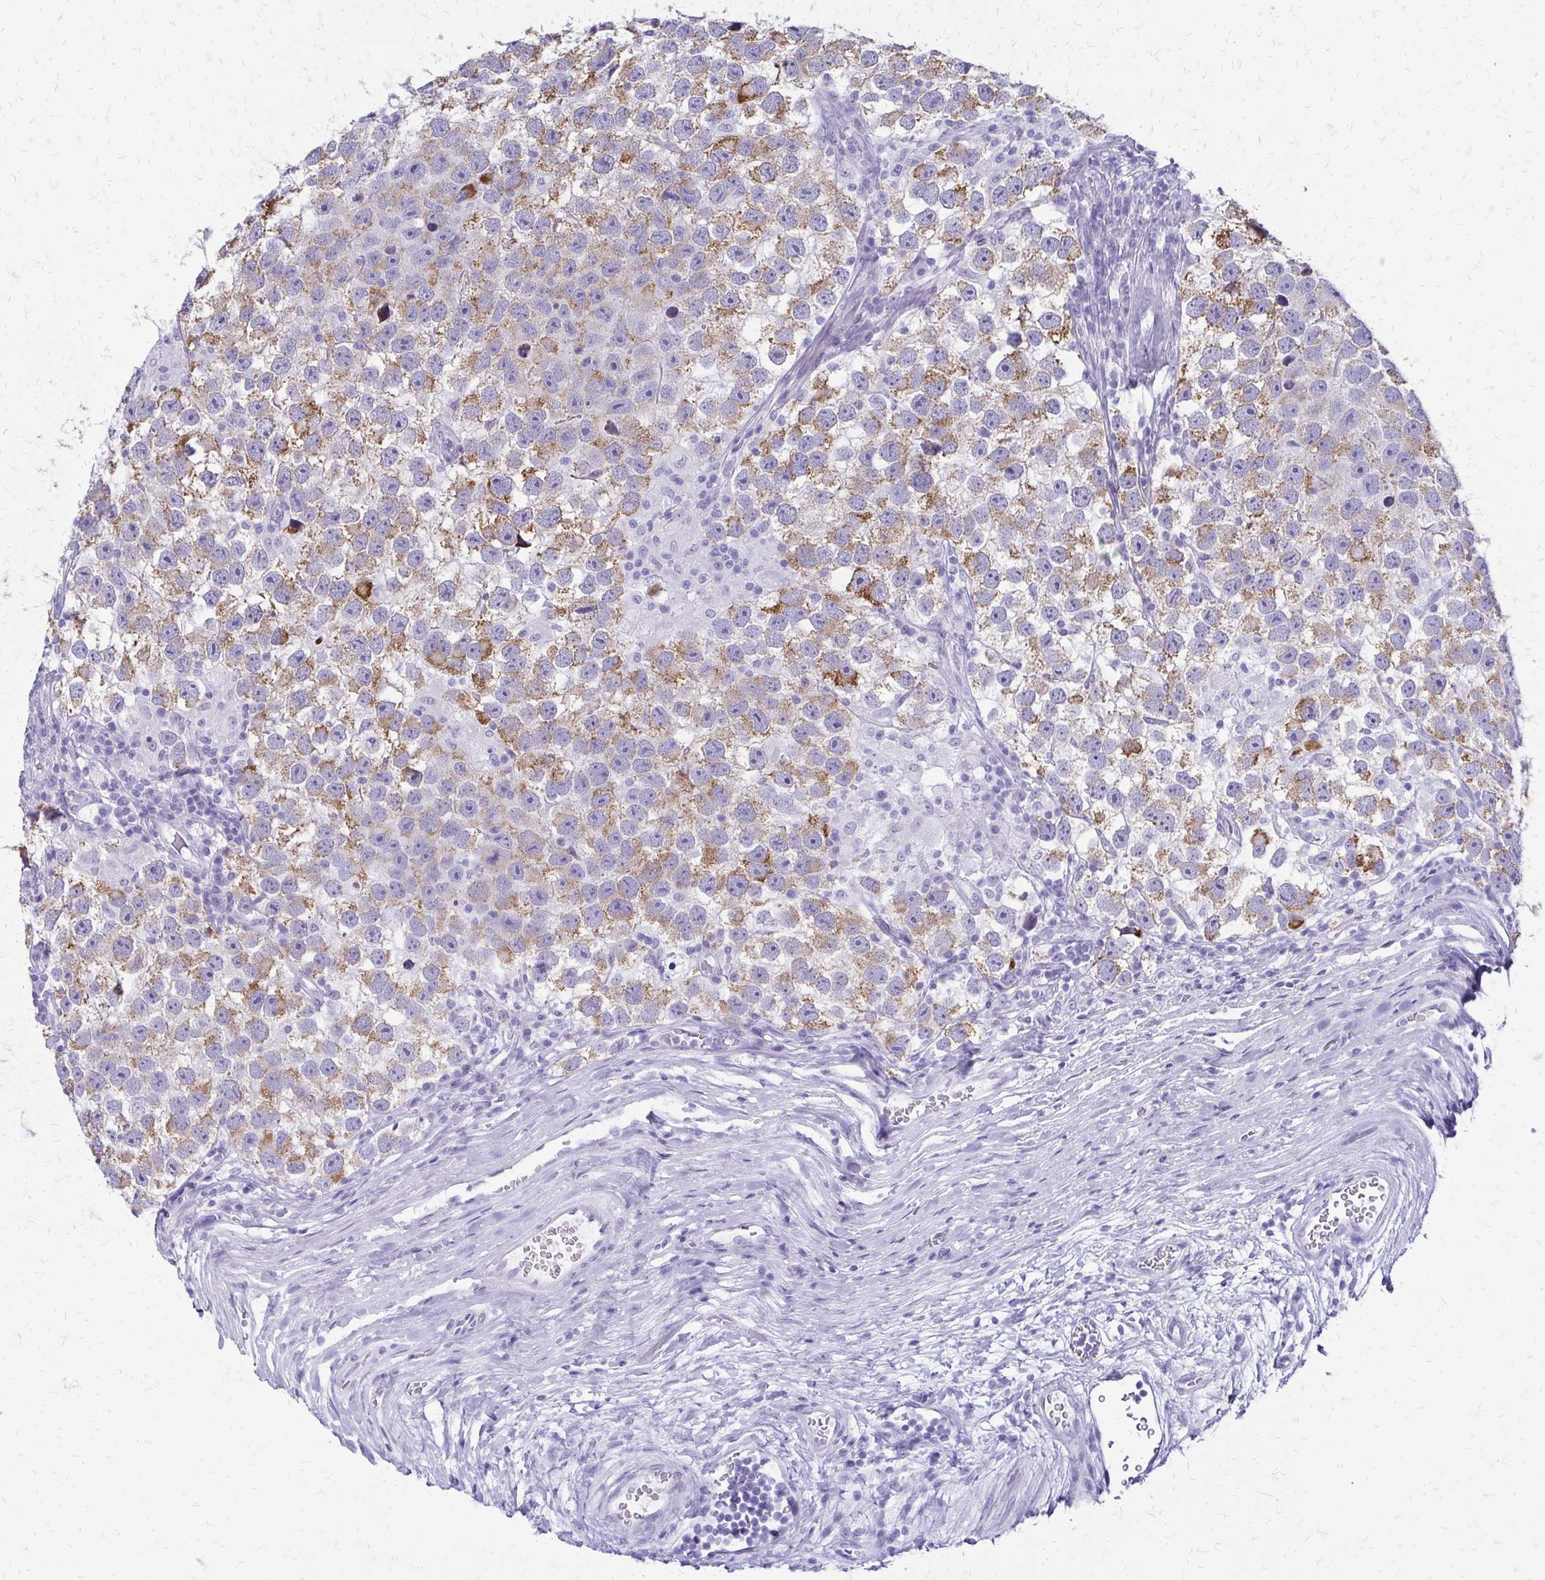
{"staining": {"intensity": "moderate", "quantity": "25%-75%", "location": "cytoplasmic/membranous"}, "tissue": "testis cancer", "cell_type": "Tumor cells", "image_type": "cancer", "snomed": [{"axis": "morphology", "description": "Seminoma, NOS"}, {"axis": "topography", "description": "Testis"}], "caption": "About 25%-75% of tumor cells in human testis cancer (seminoma) demonstrate moderate cytoplasmic/membranous protein expression as visualized by brown immunohistochemical staining.", "gene": "FAM162B", "patient": {"sex": "male", "age": 26}}